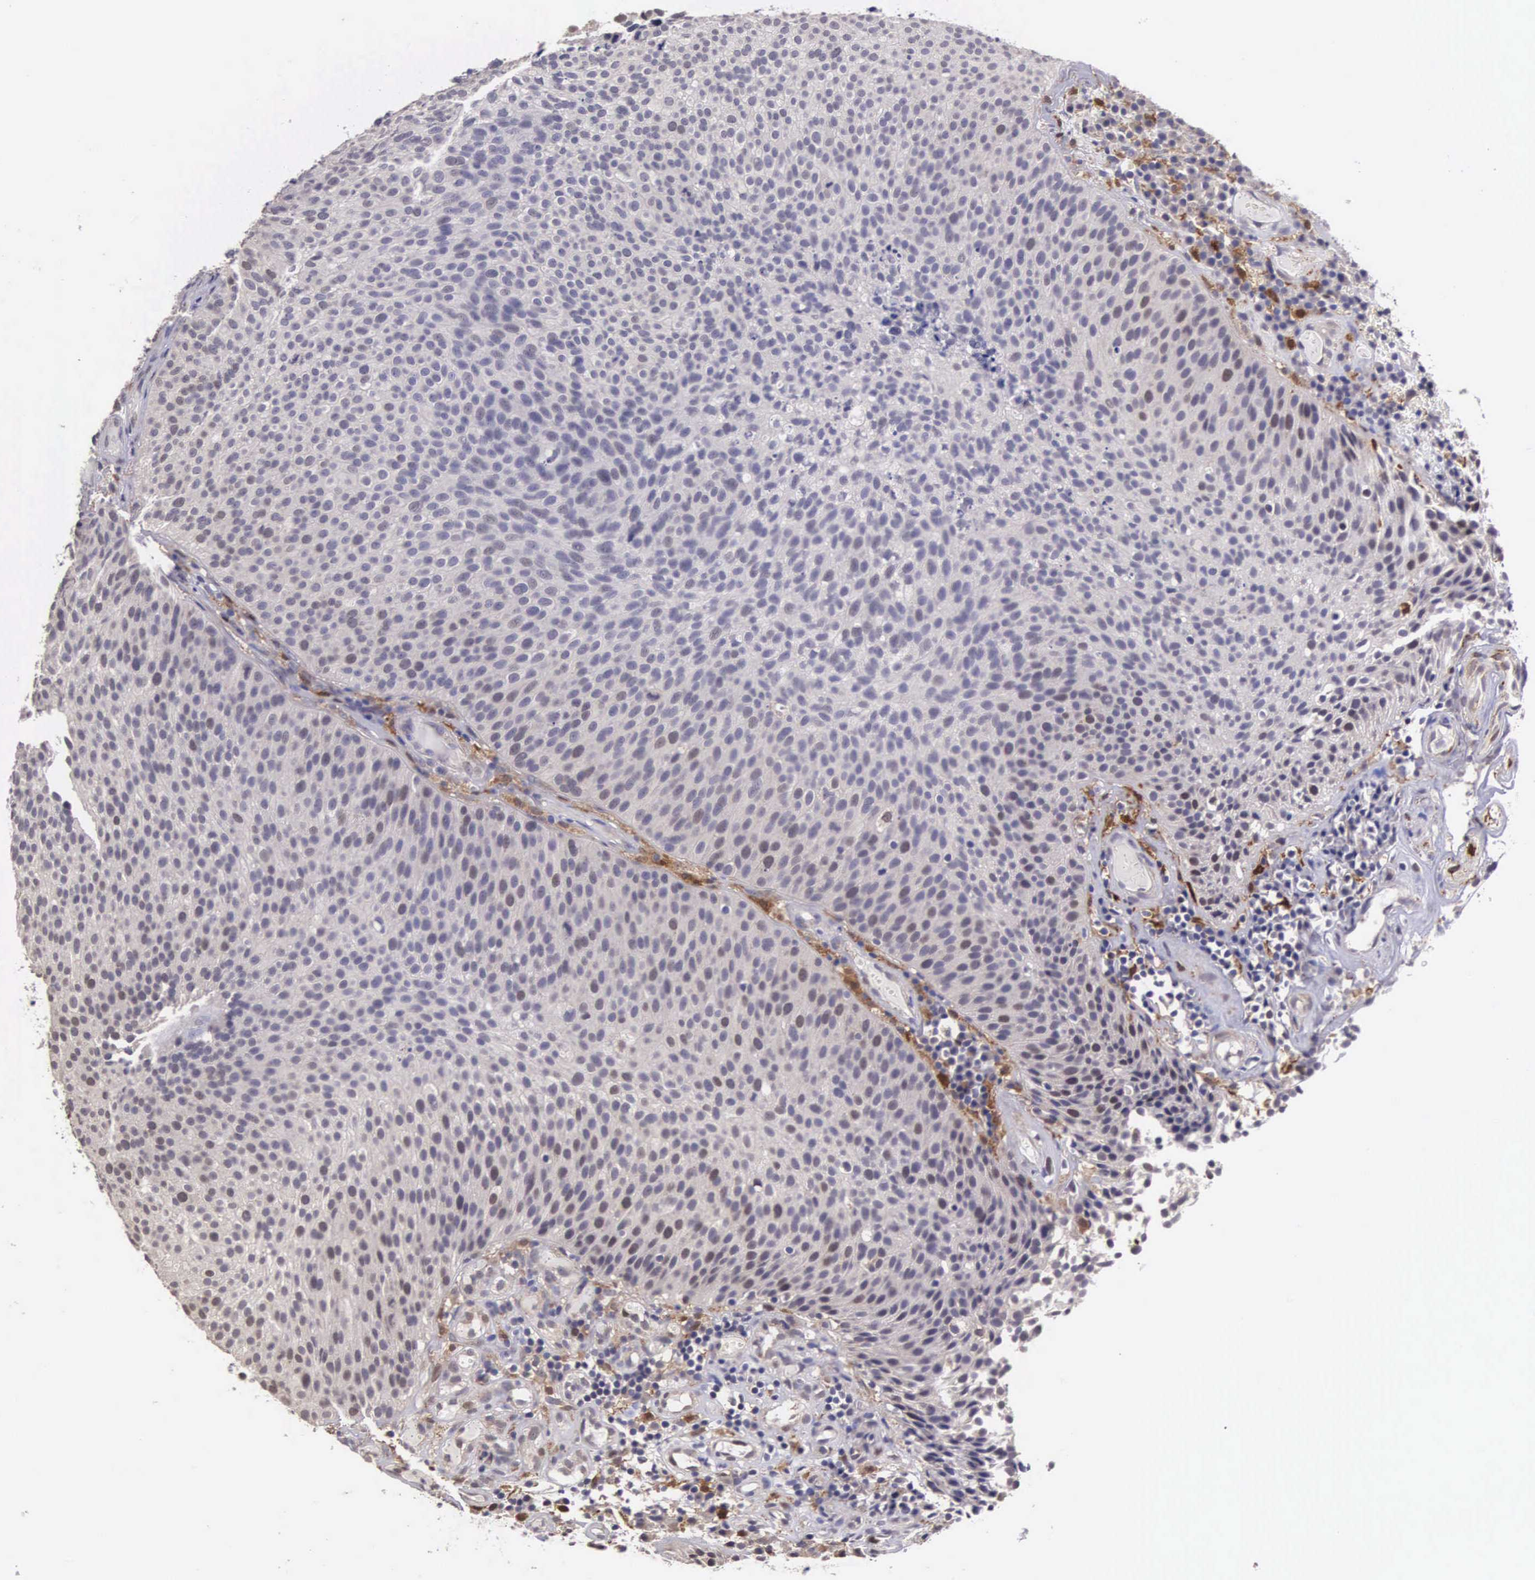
{"staining": {"intensity": "moderate", "quantity": "25%-75%", "location": "nuclear"}, "tissue": "urothelial cancer", "cell_type": "Tumor cells", "image_type": "cancer", "snomed": [{"axis": "morphology", "description": "Urothelial carcinoma, Low grade"}, {"axis": "topography", "description": "Urinary bladder"}], "caption": "Immunohistochemistry of human urothelial cancer reveals medium levels of moderate nuclear positivity in approximately 25%-75% of tumor cells.", "gene": "CDC45", "patient": {"sex": "male", "age": 85}}